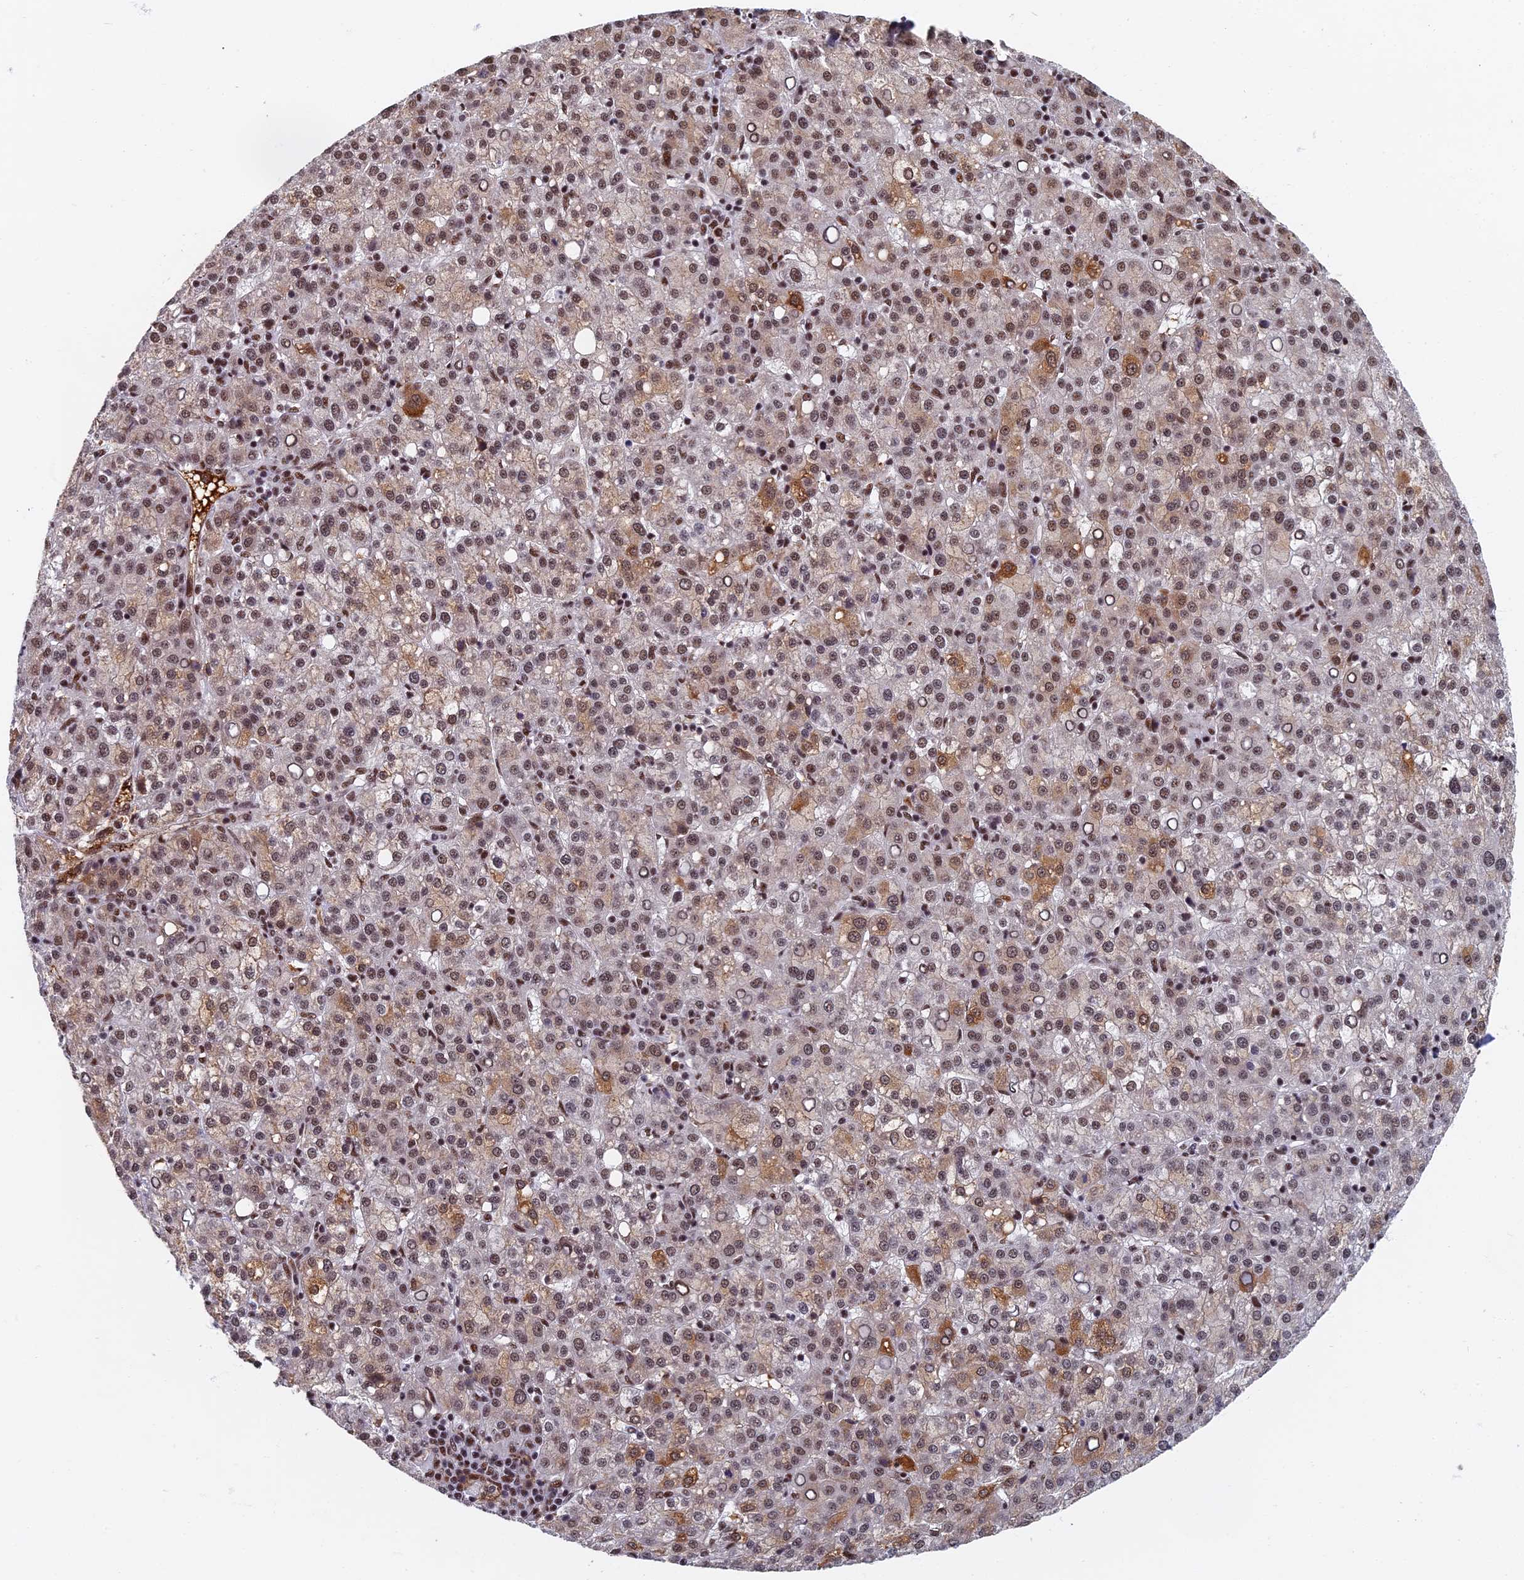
{"staining": {"intensity": "weak", "quantity": ">75%", "location": "cytoplasmic/membranous,nuclear"}, "tissue": "liver cancer", "cell_type": "Tumor cells", "image_type": "cancer", "snomed": [{"axis": "morphology", "description": "Carcinoma, Hepatocellular, NOS"}, {"axis": "topography", "description": "Liver"}], "caption": "Approximately >75% of tumor cells in hepatocellular carcinoma (liver) exhibit weak cytoplasmic/membranous and nuclear protein staining as visualized by brown immunohistochemical staining.", "gene": "TAF13", "patient": {"sex": "female", "age": 58}}